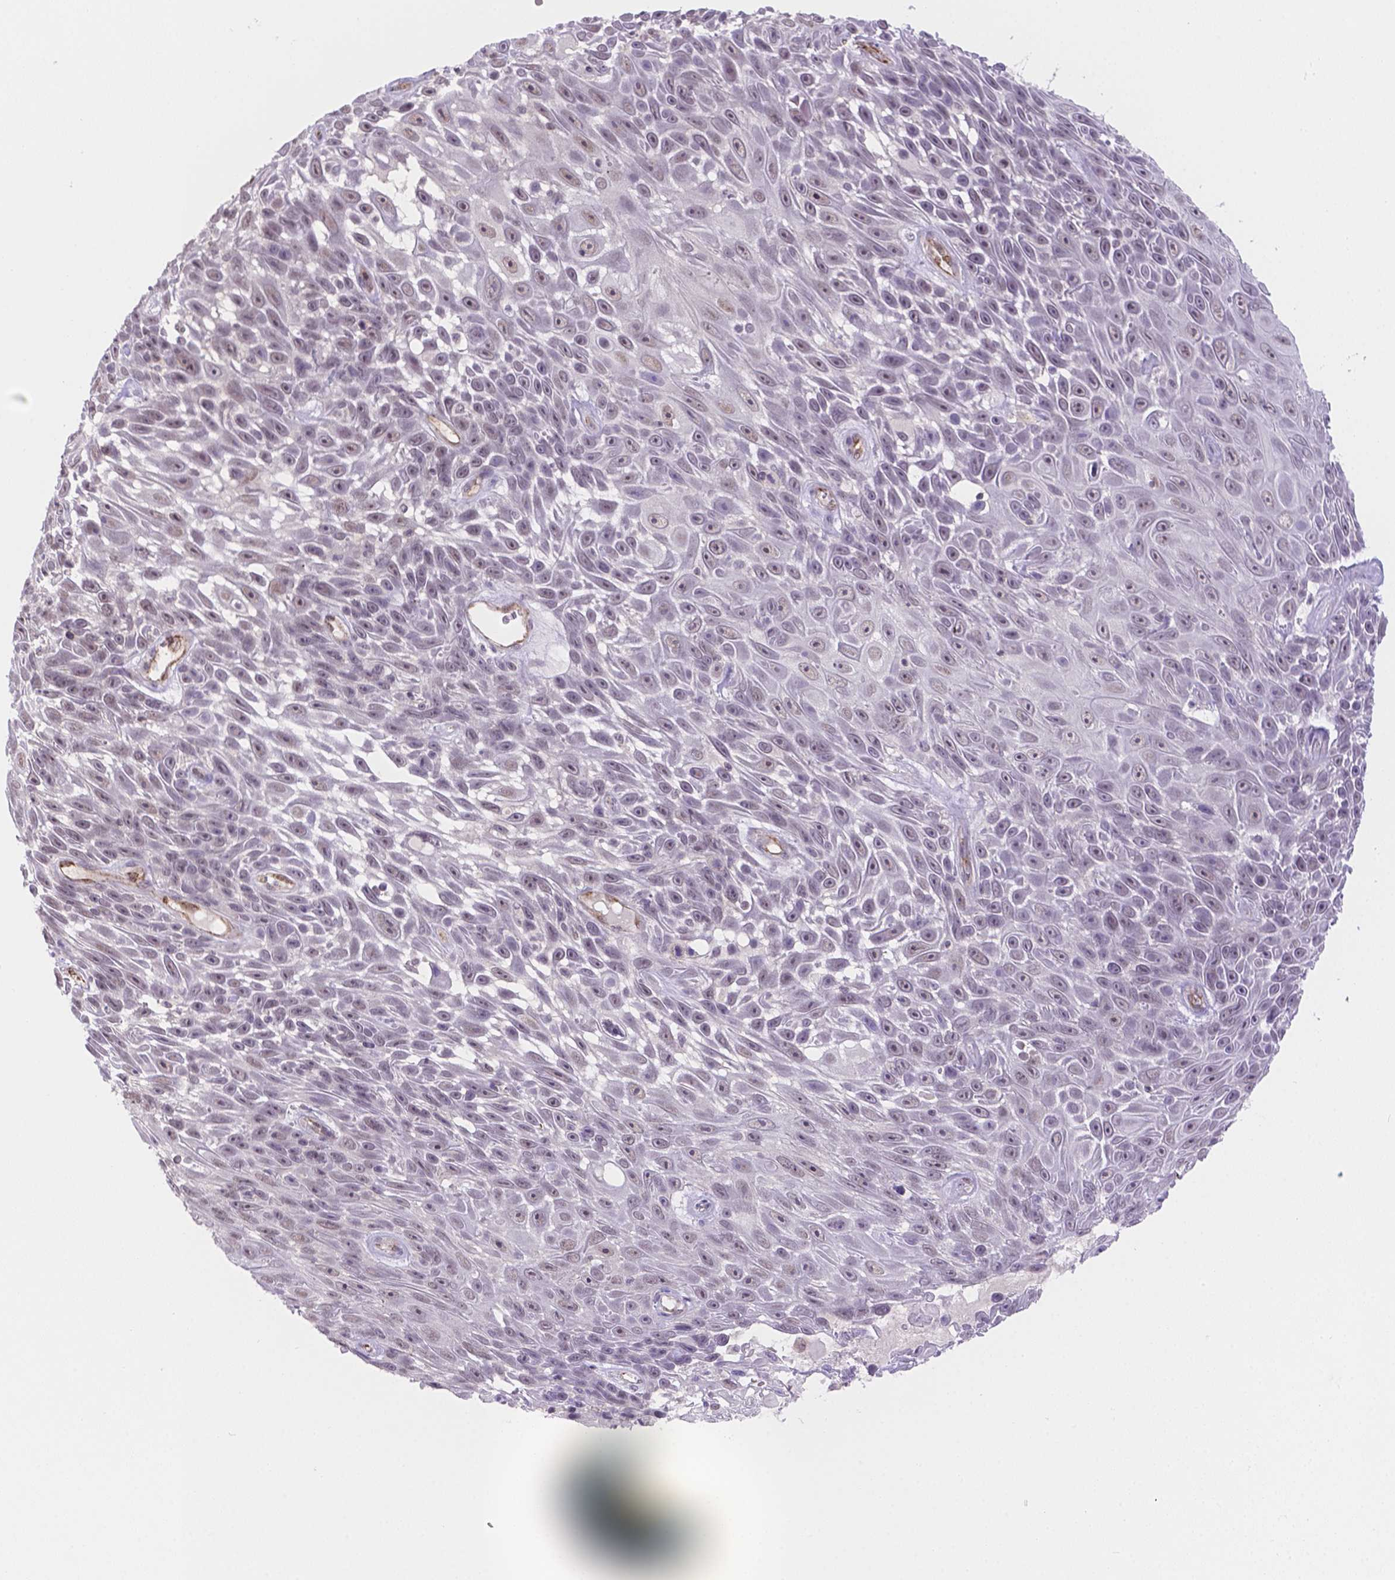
{"staining": {"intensity": "negative", "quantity": "none", "location": "none"}, "tissue": "skin cancer", "cell_type": "Tumor cells", "image_type": "cancer", "snomed": [{"axis": "morphology", "description": "Squamous cell carcinoma, NOS"}, {"axis": "topography", "description": "Skin"}], "caption": "IHC of skin squamous cell carcinoma reveals no positivity in tumor cells.", "gene": "NXPE2", "patient": {"sex": "male", "age": 82}}